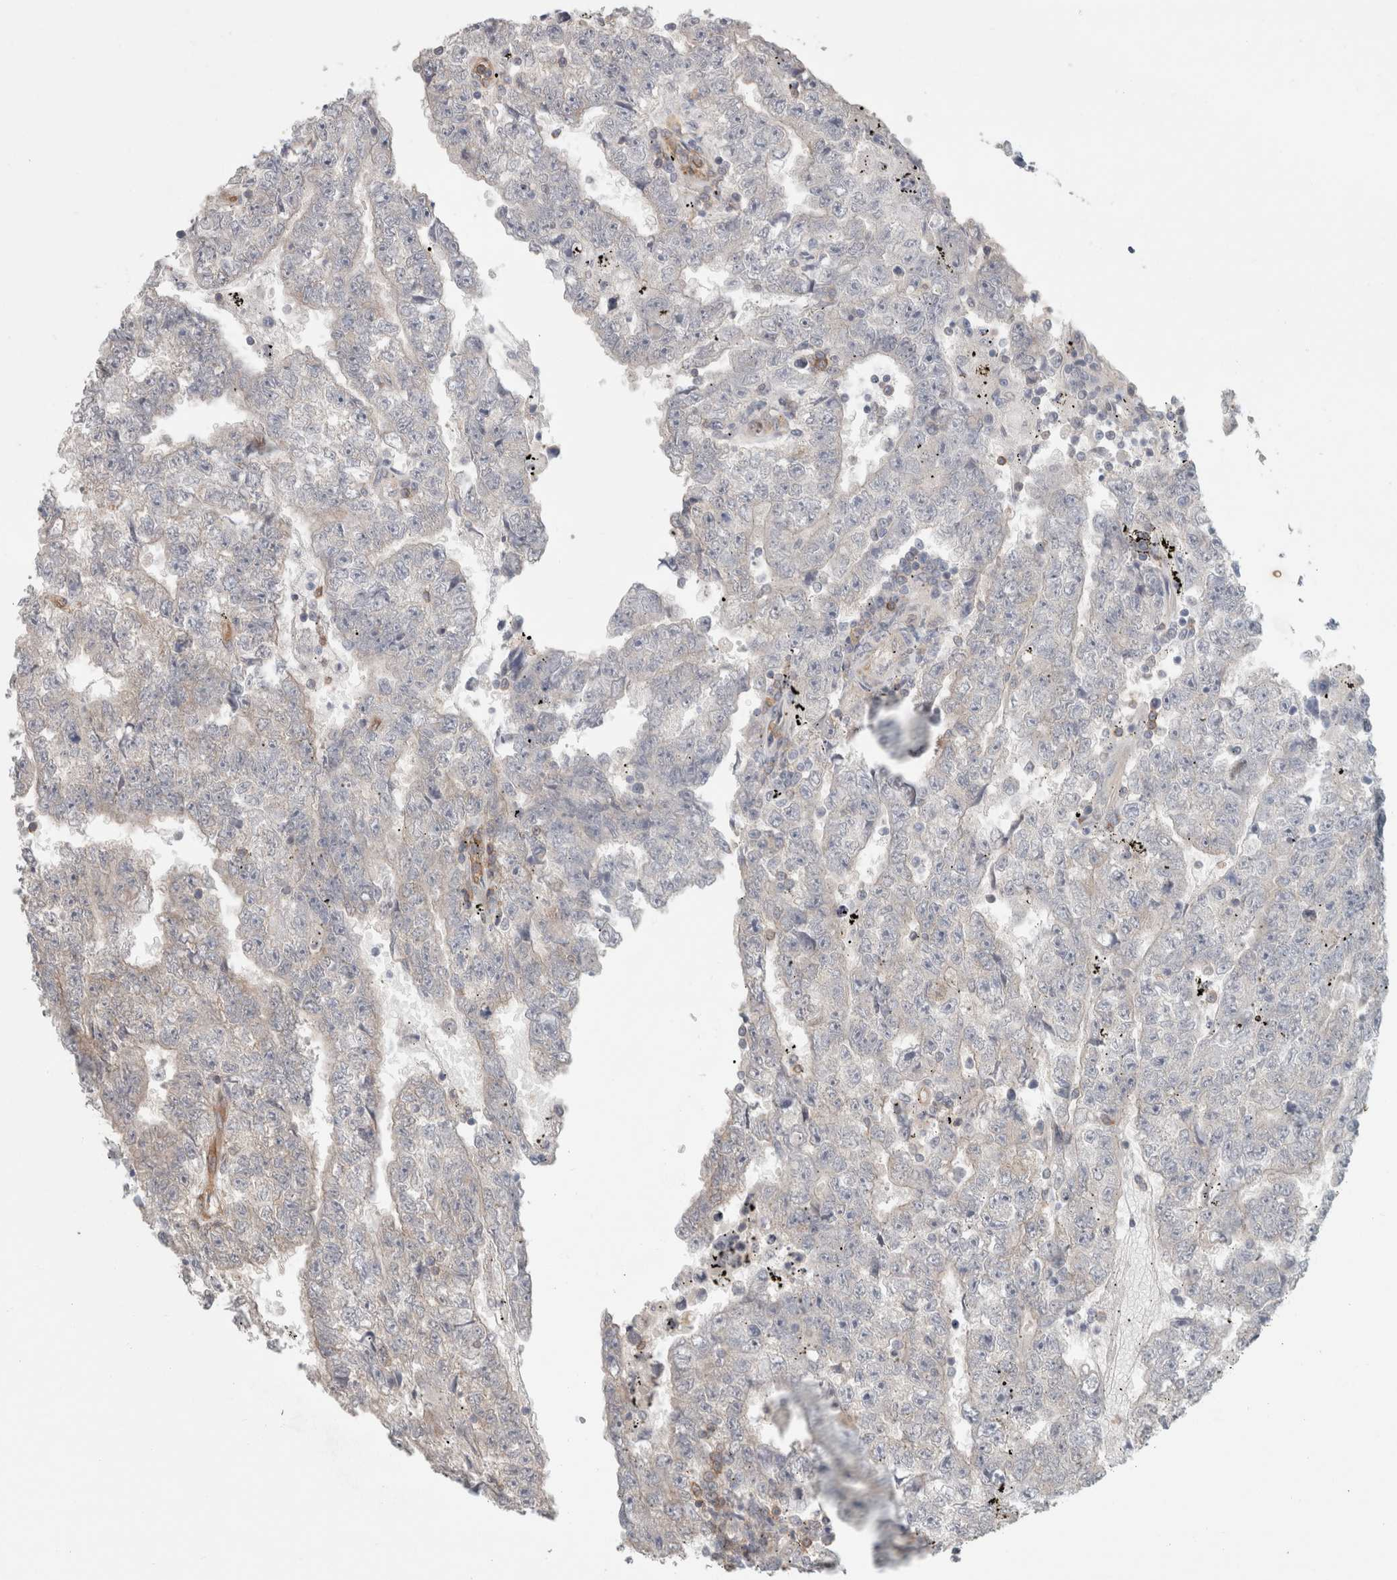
{"staining": {"intensity": "negative", "quantity": "none", "location": "none"}, "tissue": "testis cancer", "cell_type": "Tumor cells", "image_type": "cancer", "snomed": [{"axis": "morphology", "description": "Carcinoma, Embryonal, NOS"}, {"axis": "topography", "description": "Testis"}], "caption": "The image exhibits no significant staining in tumor cells of testis cancer. Brightfield microscopy of IHC stained with DAB (3,3'-diaminobenzidine) (brown) and hematoxylin (blue), captured at high magnification.", "gene": "RASAL2", "patient": {"sex": "male", "age": 25}}